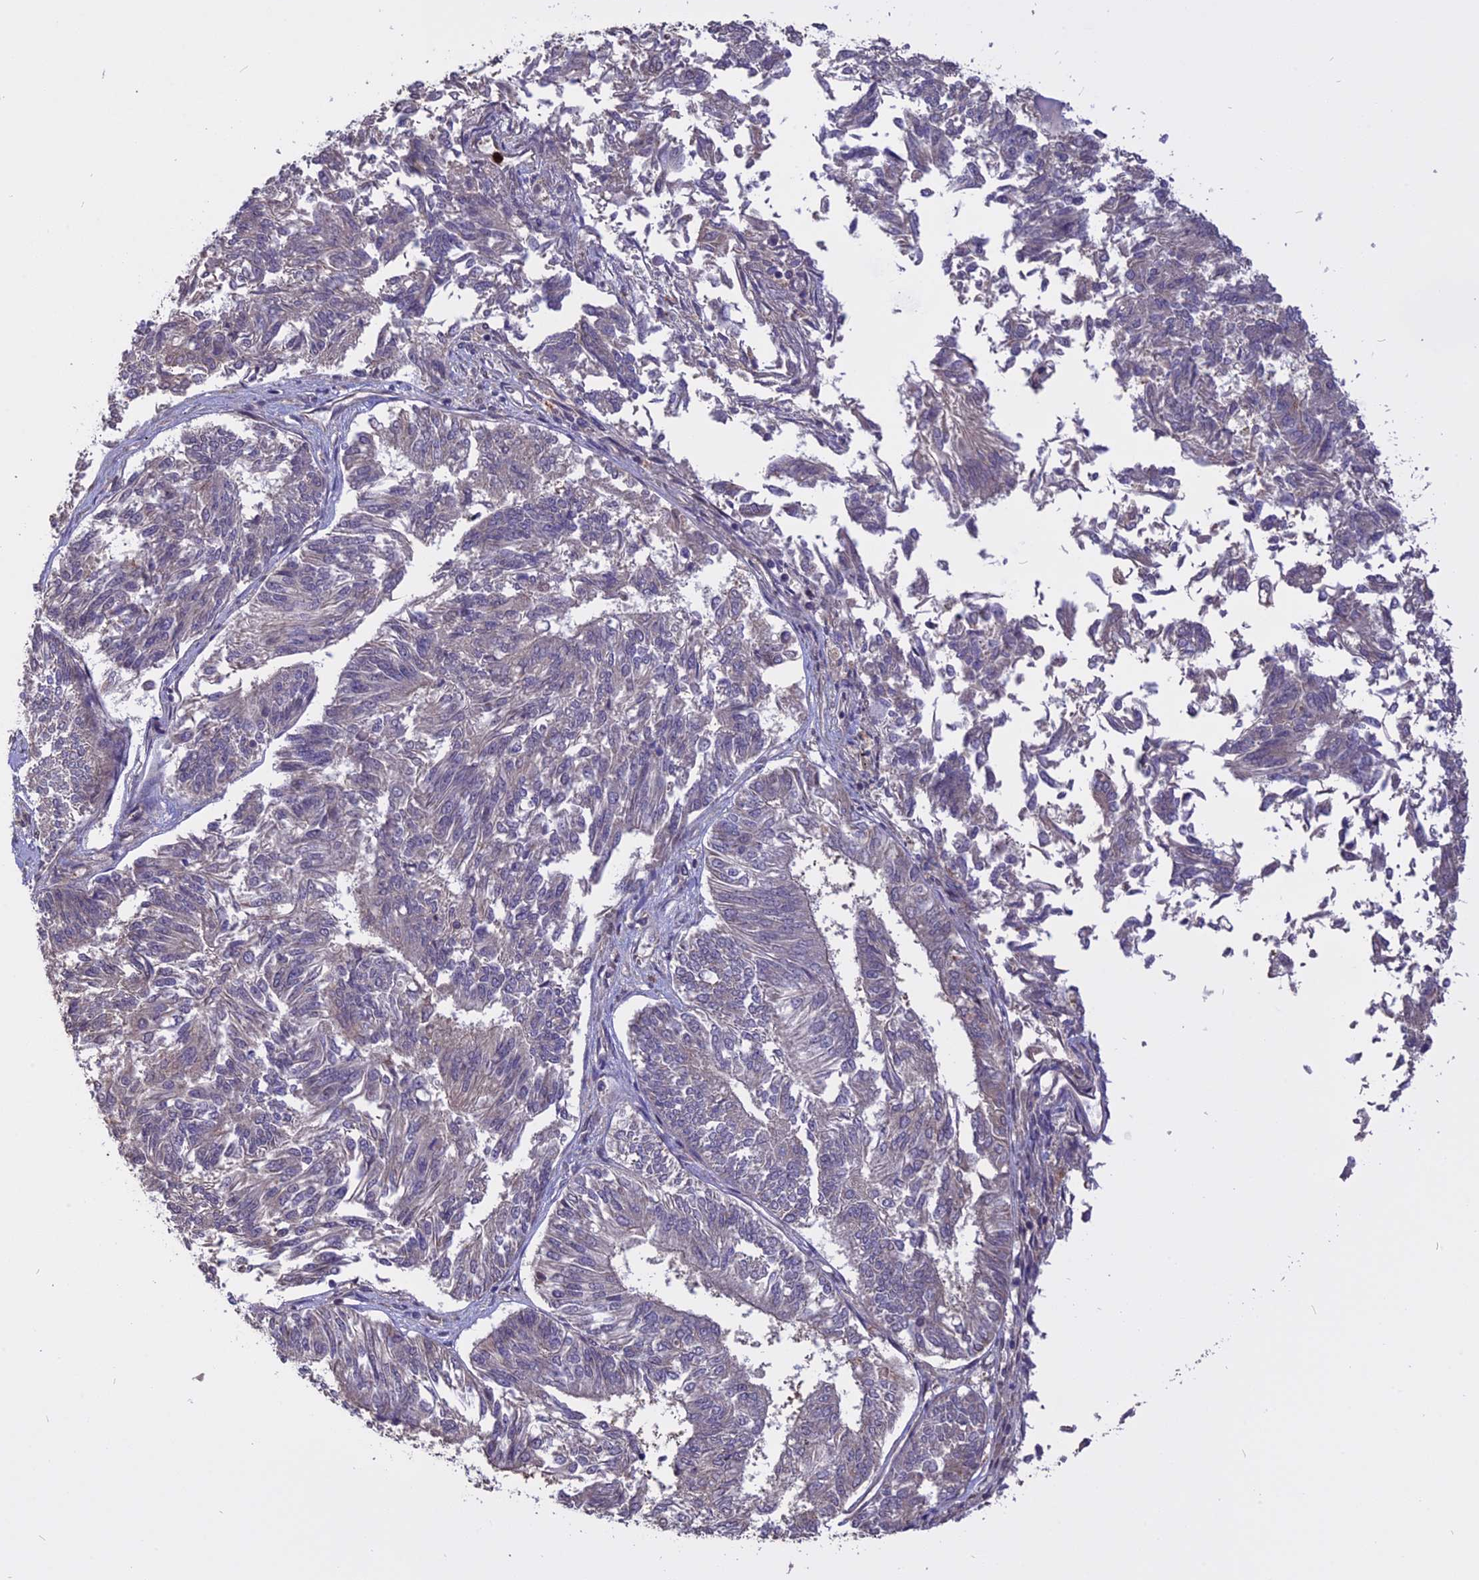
{"staining": {"intensity": "negative", "quantity": "none", "location": "none"}, "tissue": "endometrial cancer", "cell_type": "Tumor cells", "image_type": "cancer", "snomed": [{"axis": "morphology", "description": "Adenocarcinoma, NOS"}, {"axis": "topography", "description": "Endometrium"}], "caption": "A high-resolution histopathology image shows immunohistochemistry (IHC) staining of endometrial cancer, which exhibits no significant expression in tumor cells. Nuclei are stained in blue.", "gene": "CARMIL2", "patient": {"sex": "female", "age": 58}}